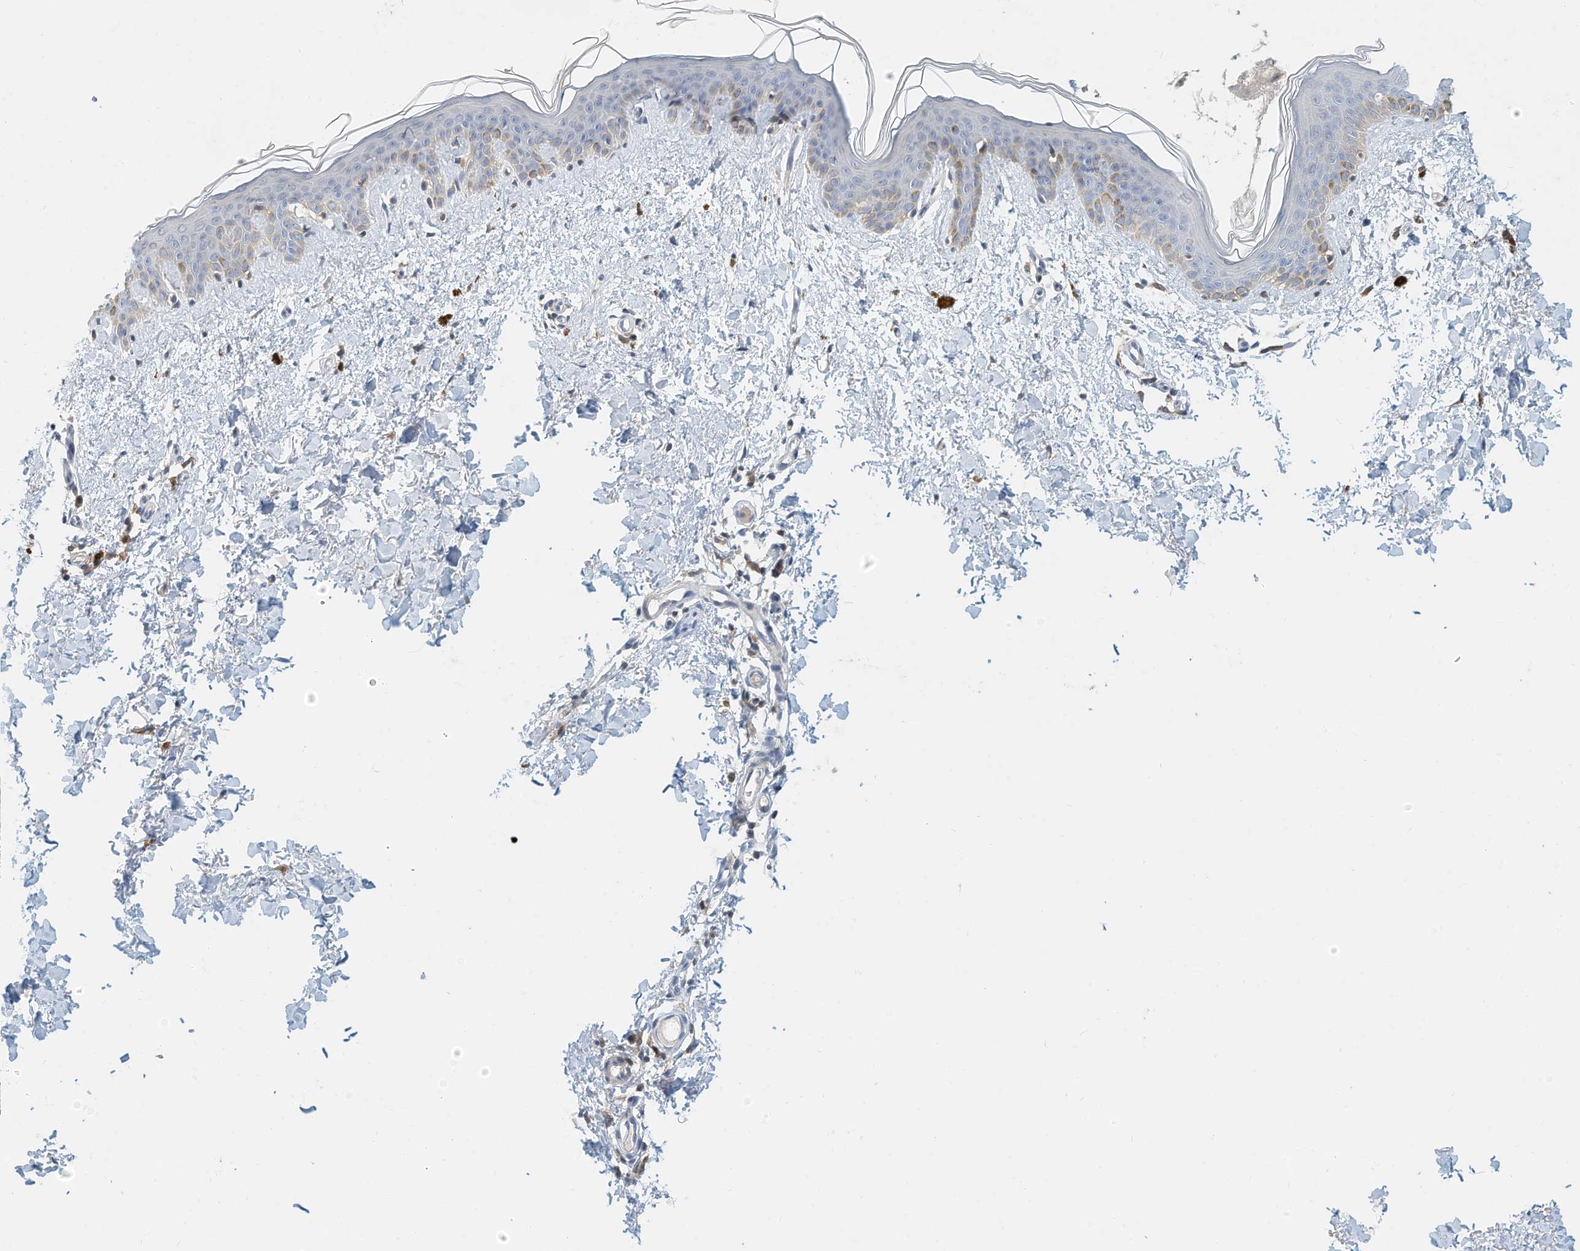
{"staining": {"intensity": "negative", "quantity": "none", "location": "none"}, "tissue": "skin", "cell_type": "Fibroblasts", "image_type": "normal", "snomed": [{"axis": "morphology", "description": "Normal tissue, NOS"}, {"axis": "topography", "description": "Skin"}], "caption": "Immunohistochemistry (IHC) histopathology image of normal human skin stained for a protein (brown), which exhibits no expression in fibroblasts. Brightfield microscopy of IHC stained with DAB (3,3'-diaminobenzidine) (brown) and hematoxylin (blue), captured at high magnification.", "gene": "MICAL1", "patient": {"sex": "female", "age": 46}}